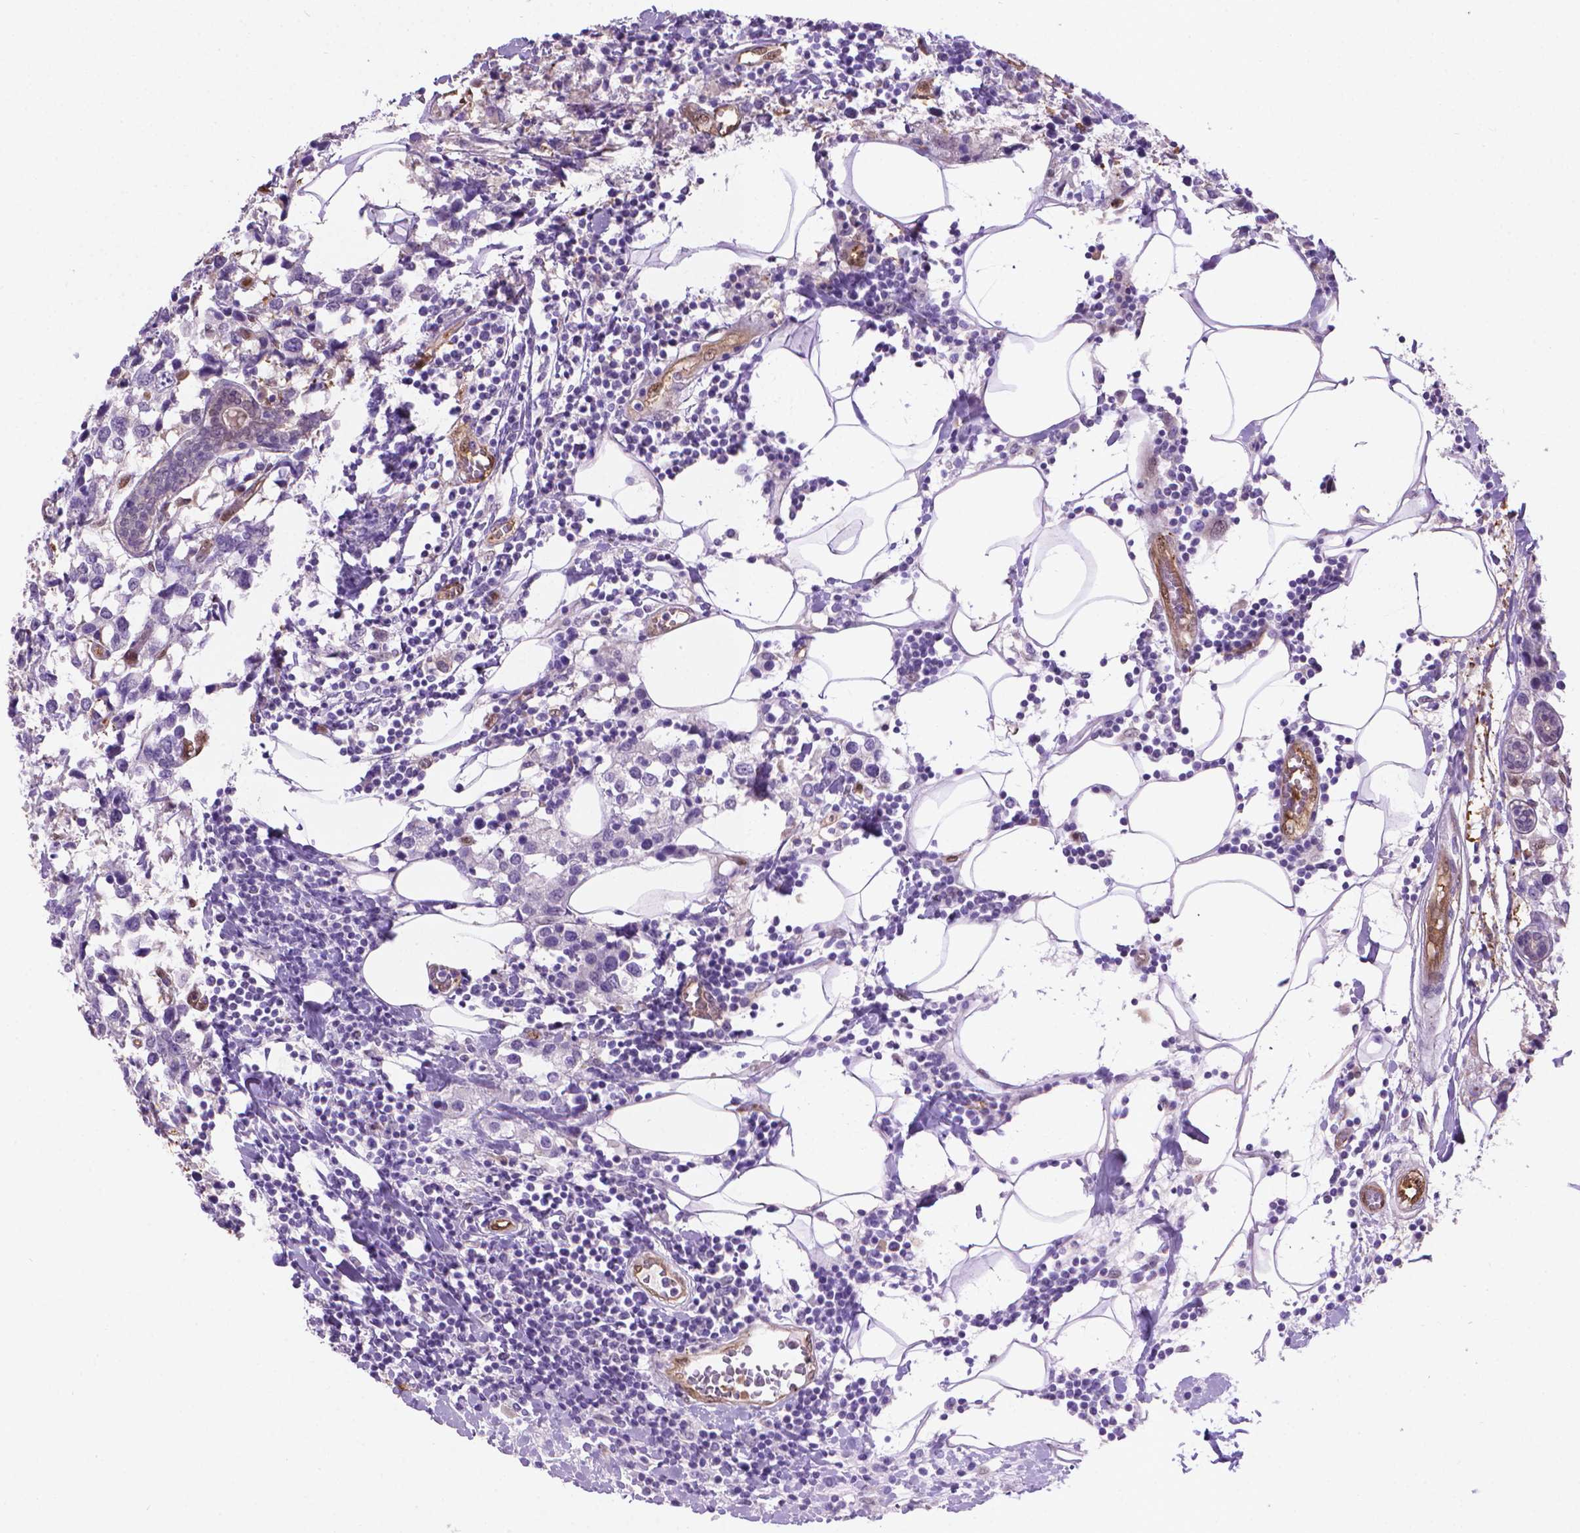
{"staining": {"intensity": "negative", "quantity": "none", "location": "none"}, "tissue": "breast cancer", "cell_type": "Tumor cells", "image_type": "cancer", "snomed": [{"axis": "morphology", "description": "Lobular carcinoma"}, {"axis": "topography", "description": "Breast"}], "caption": "Human breast cancer stained for a protein using immunohistochemistry reveals no positivity in tumor cells.", "gene": "CLIC4", "patient": {"sex": "female", "age": 59}}